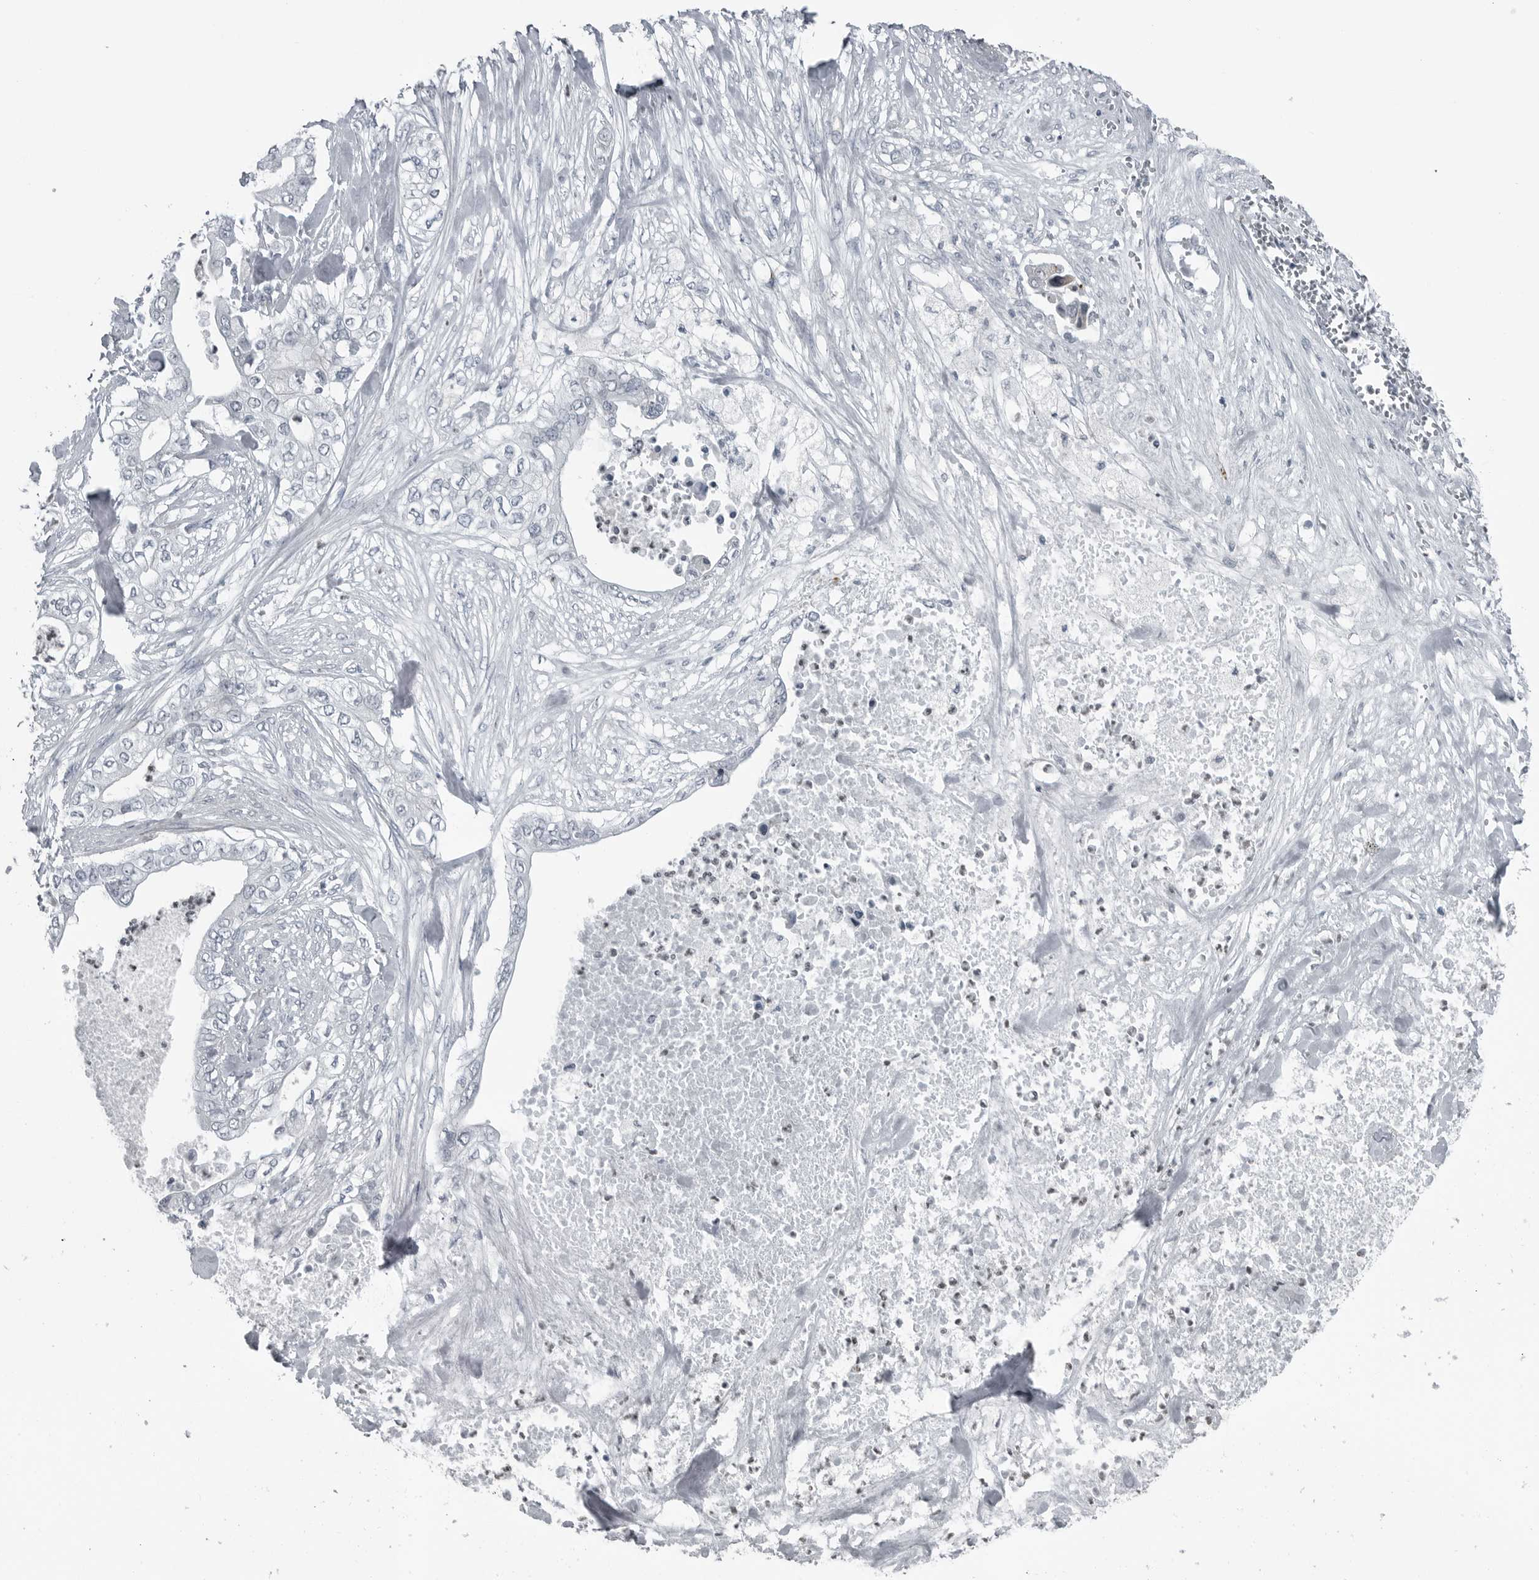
{"staining": {"intensity": "negative", "quantity": "none", "location": "none"}, "tissue": "pancreatic cancer", "cell_type": "Tumor cells", "image_type": "cancer", "snomed": [{"axis": "morphology", "description": "Adenocarcinoma, NOS"}, {"axis": "topography", "description": "Pancreas"}], "caption": "The photomicrograph shows no staining of tumor cells in pancreatic cancer (adenocarcinoma).", "gene": "DNAAF11", "patient": {"sex": "female", "age": 78}}